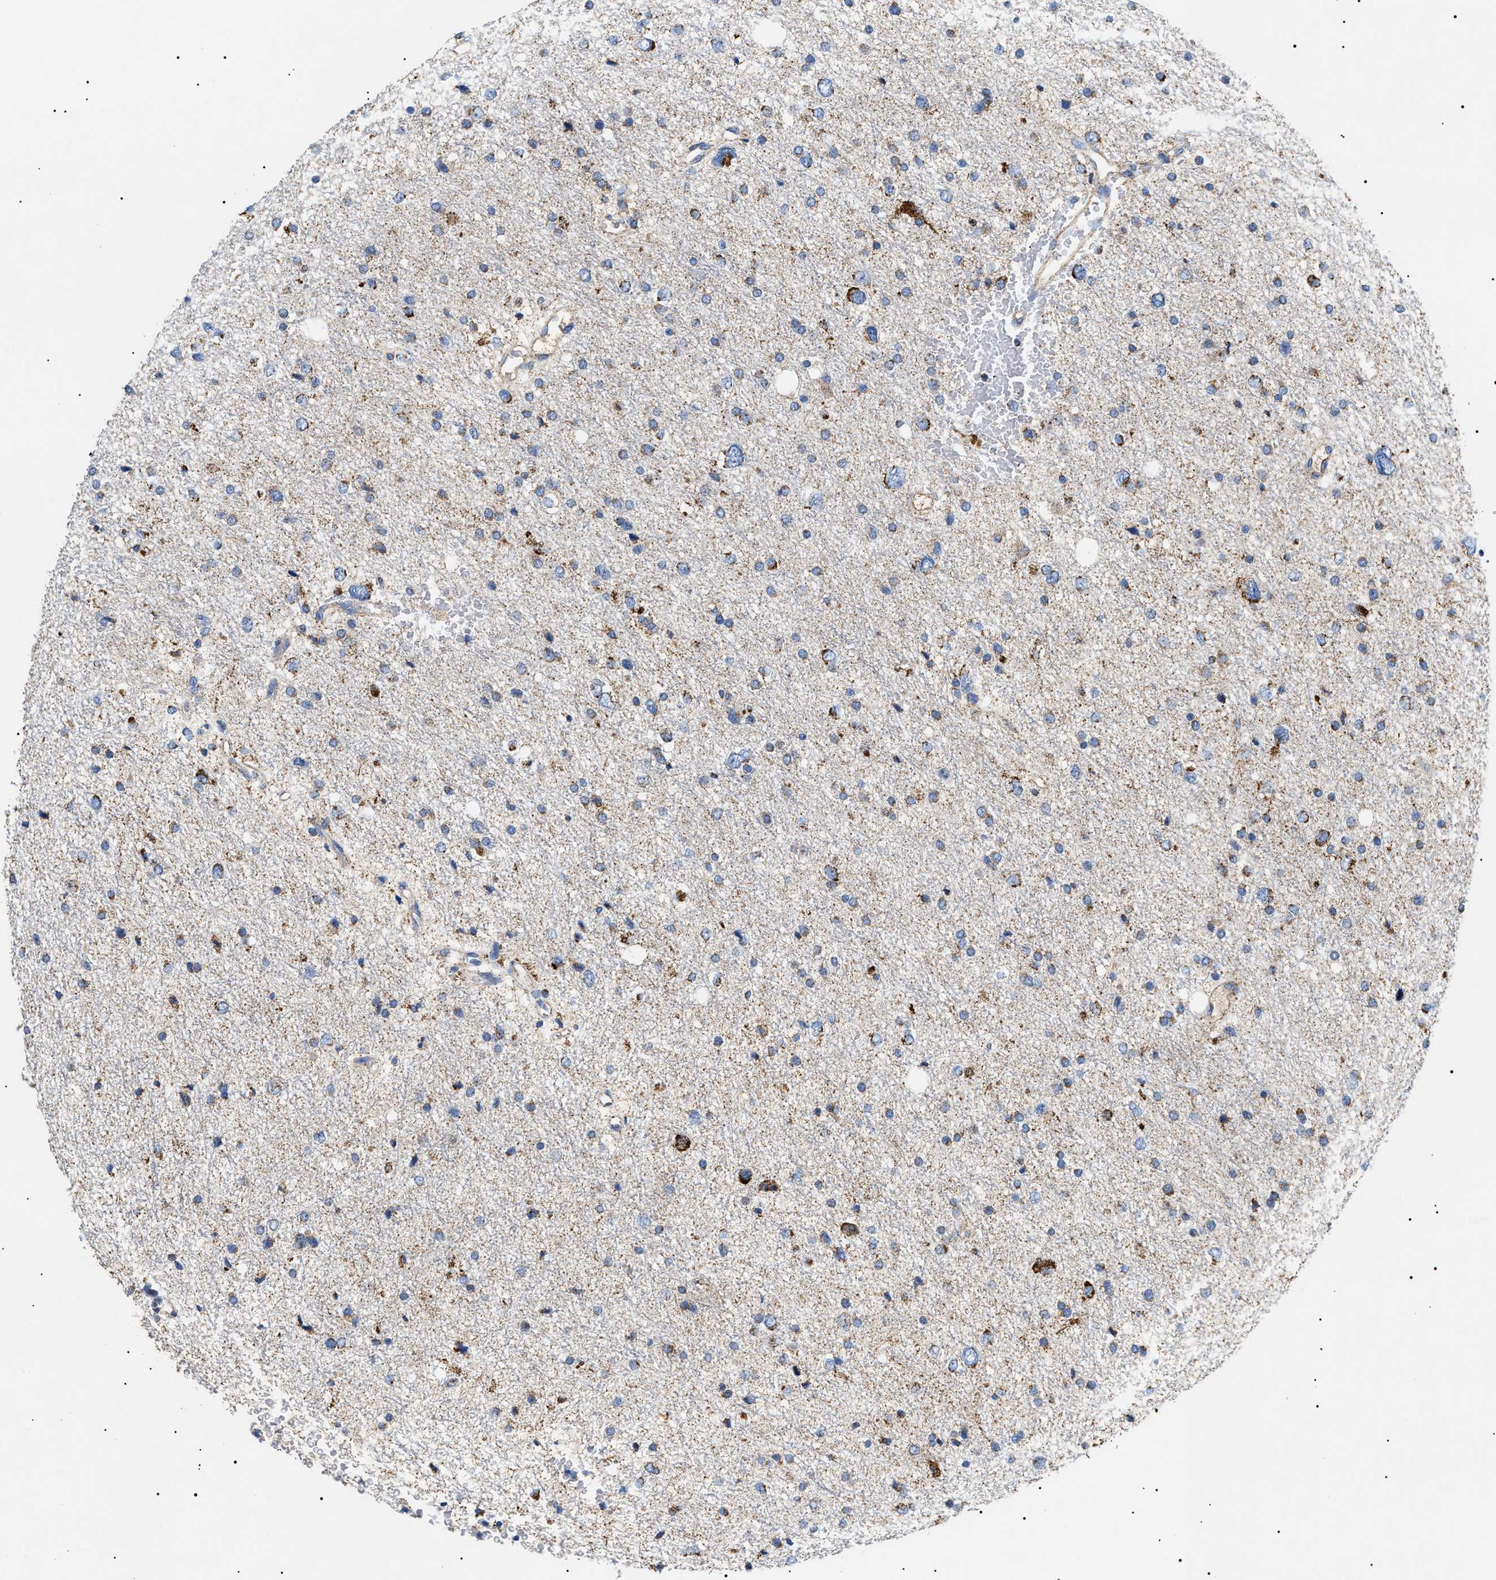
{"staining": {"intensity": "strong", "quantity": "<25%", "location": "cytoplasmic/membranous"}, "tissue": "glioma", "cell_type": "Tumor cells", "image_type": "cancer", "snomed": [{"axis": "morphology", "description": "Glioma, malignant, Low grade"}, {"axis": "topography", "description": "Brain"}], "caption": "Glioma stained with DAB (3,3'-diaminobenzidine) immunohistochemistry exhibits medium levels of strong cytoplasmic/membranous staining in about <25% of tumor cells.", "gene": "OXSM", "patient": {"sex": "female", "age": 37}}